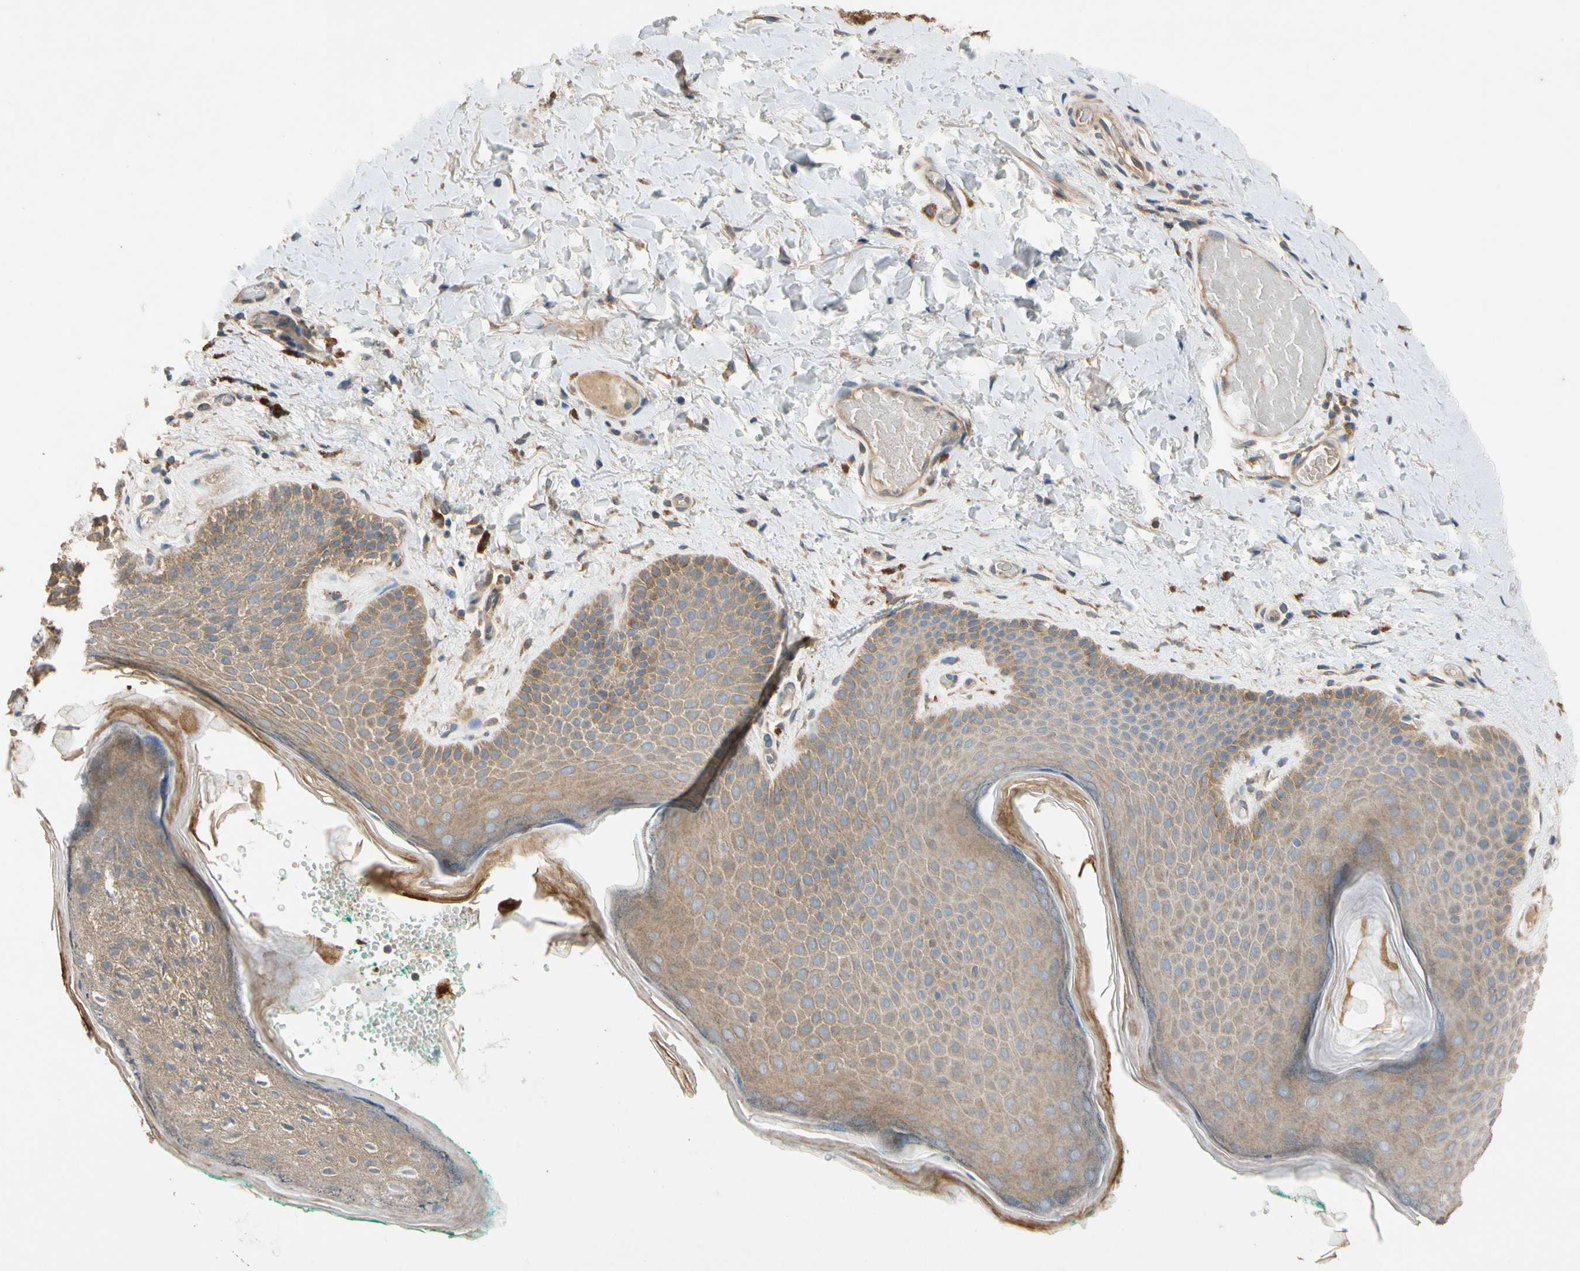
{"staining": {"intensity": "weak", "quantity": ">75%", "location": "cytoplasmic/membranous"}, "tissue": "skin", "cell_type": "Epidermal cells", "image_type": "normal", "snomed": [{"axis": "morphology", "description": "Normal tissue, NOS"}, {"axis": "topography", "description": "Anal"}], "caption": "This histopathology image exhibits immunohistochemistry (IHC) staining of benign skin, with low weak cytoplasmic/membranous staining in approximately >75% of epidermal cells.", "gene": "USP12", "patient": {"sex": "male", "age": 74}}